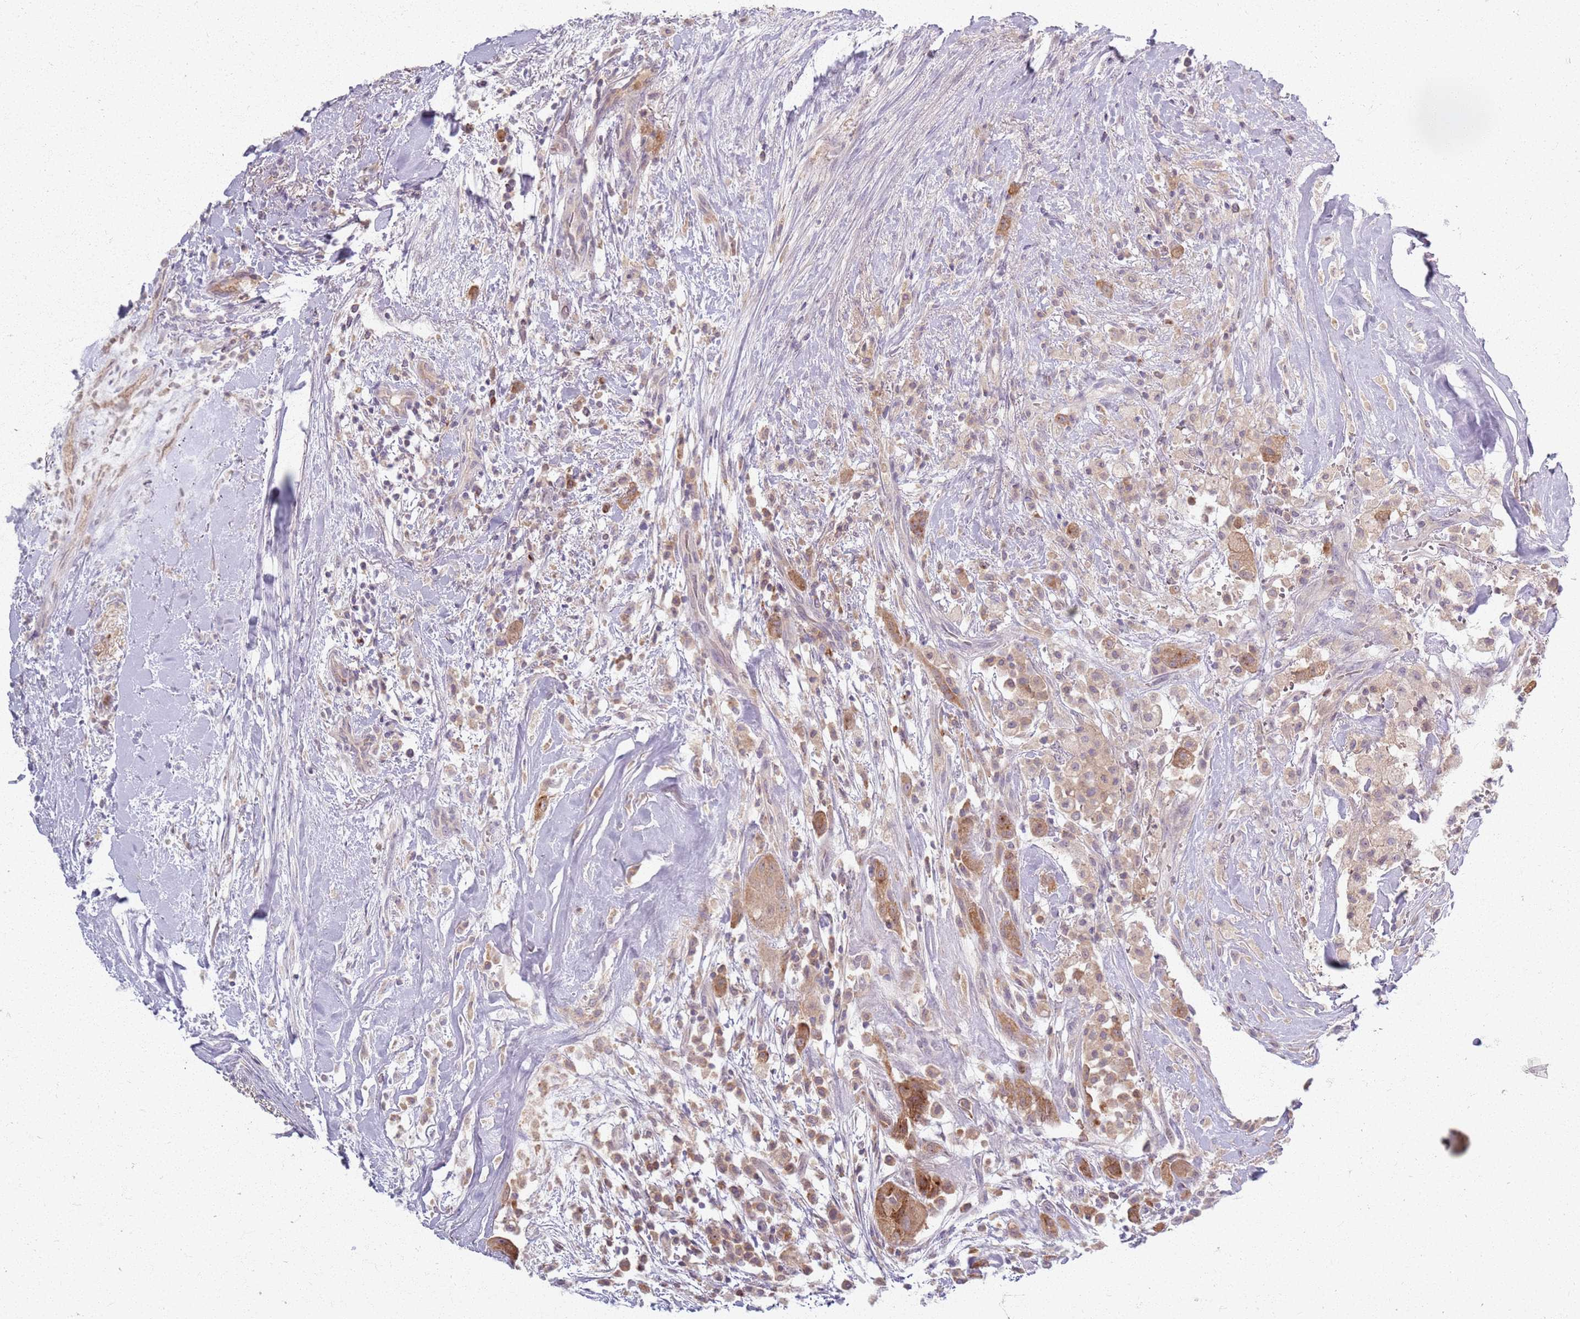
{"staining": {"intensity": "moderate", "quantity": "<25%", "location": "cytoplasmic/membranous"}, "tissue": "thyroid cancer", "cell_type": "Tumor cells", "image_type": "cancer", "snomed": [{"axis": "morphology", "description": "Normal tissue, NOS"}, {"axis": "morphology", "description": "Papillary adenocarcinoma, NOS"}, {"axis": "topography", "description": "Thyroid gland"}], "caption": "A low amount of moderate cytoplasmic/membranous positivity is identified in approximately <25% of tumor cells in thyroid papillary adenocarcinoma tissue.", "gene": "ZDHHC2", "patient": {"sex": "female", "age": 59}}